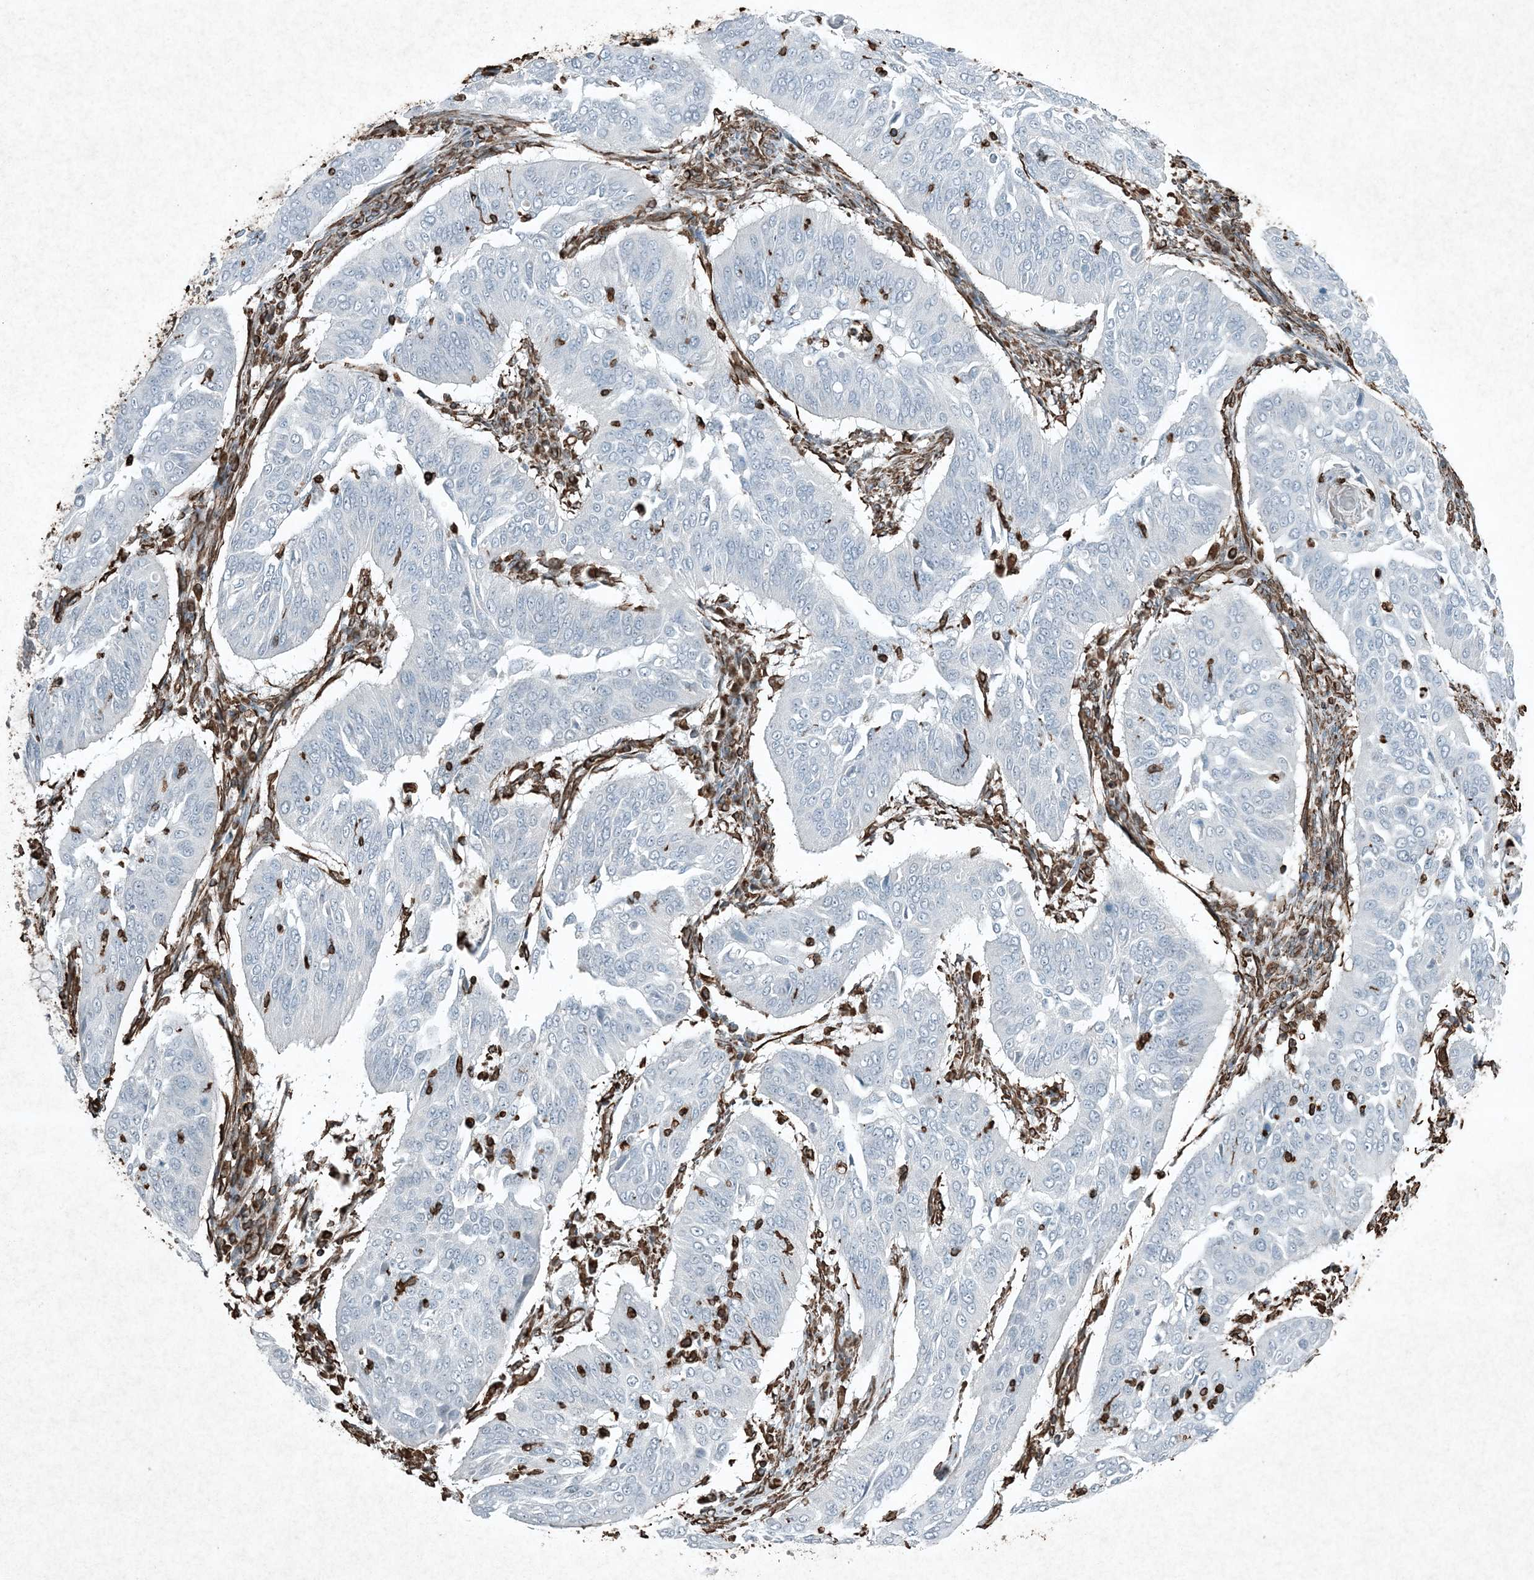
{"staining": {"intensity": "negative", "quantity": "none", "location": "none"}, "tissue": "cervical cancer", "cell_type": "Tumor cells", "image_type": "cancer", "snomed": [{"axis": "morphology", "description": "Normal tissue, NOS"}, {"axis": "morphology", "description": "Squamous cell carcinoma, NOS"}, {"axis": "topography", "description": "Cervix"}], "caption": "Tumor cells show no significant positivity in squamous cell carcinoma (cervical). (DAB (3,3'-diaminobenzidine) IHC visualized using brightfield microscopy, high magnification).", "gene": "RYK", "patient": {"sex": "female", "age": 39}}